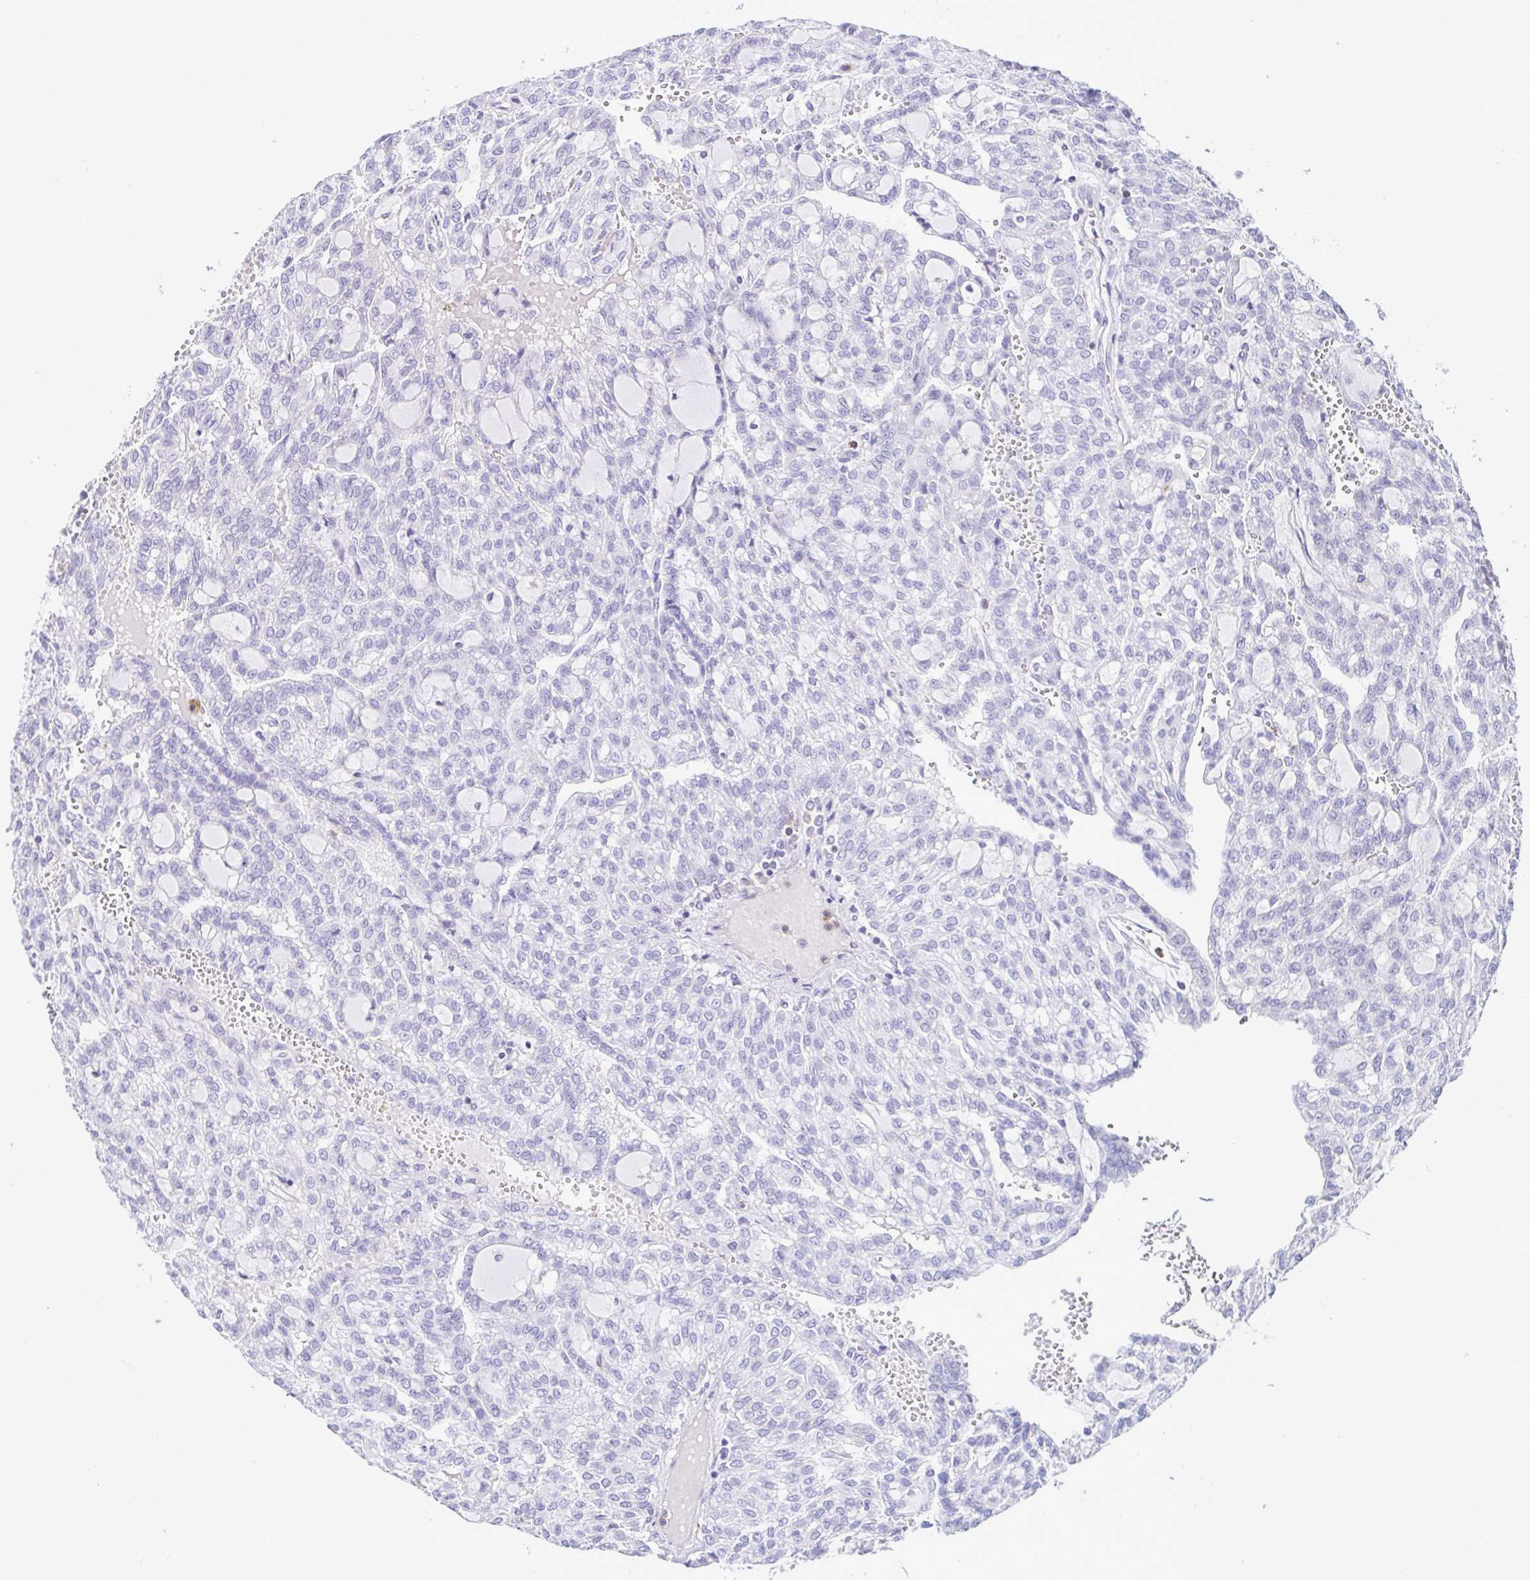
{"staining": {"intensity": "negative", "quantity": "none", "location": "none"}, "tissue": "renal cancer", "cell_type": "Tumor cells", "image_type": "cancer", "snomed": [{"axis": "morphology", "description": "Adenocarcinoma, NOS"}, {"axis": "topography", "description": "Kidney"}], "caption": "Tumor cells show no significant protein expression in renal cancer. (DAB (3,3'-diaminobenzidine) immunohistochemistry visualized using brightfield microscopy, high magnification).", "gene": "PGLYRP1", "patient": {"sex": "male", "age": 63}}